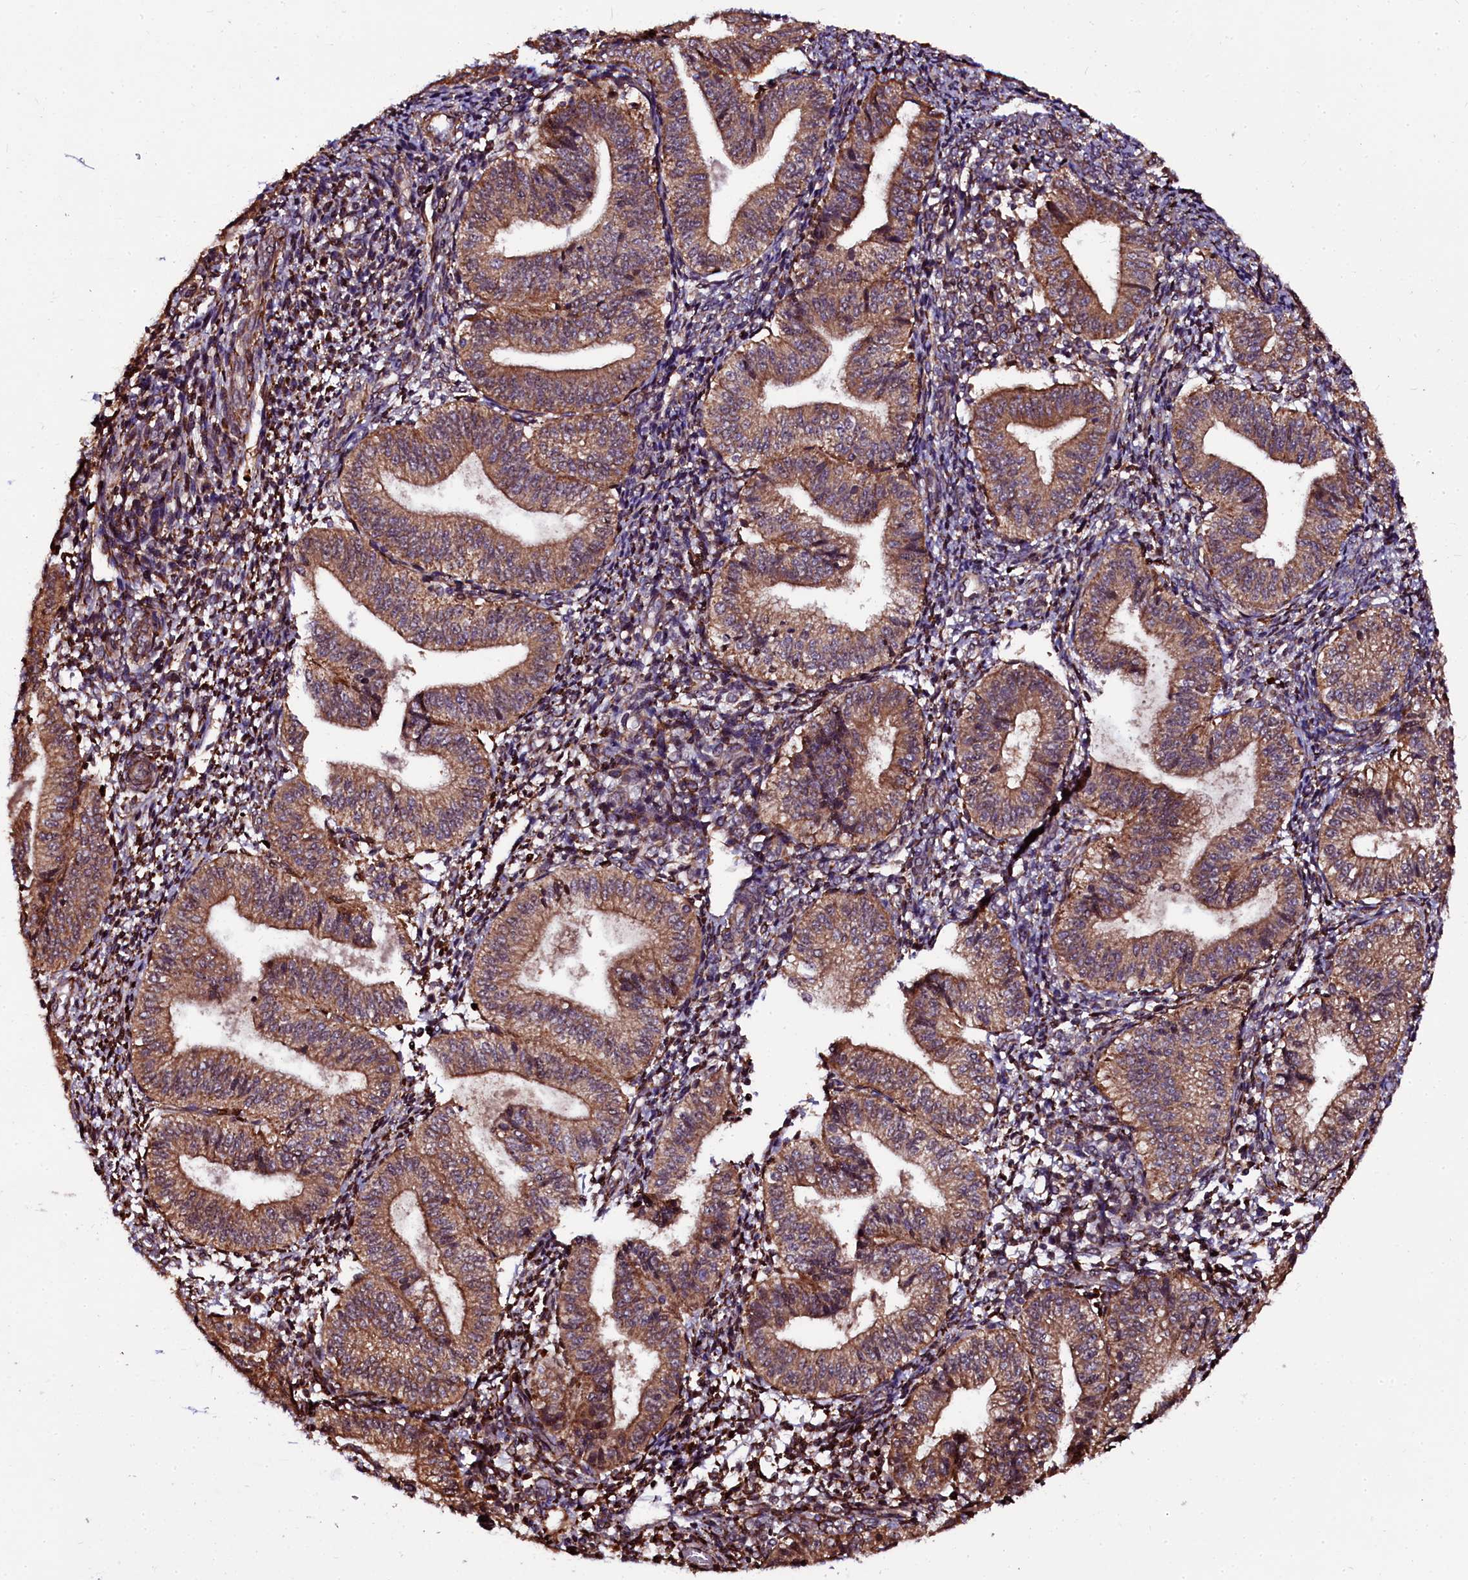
{"staining": {"intensity": "moderate", "quantity": ">75%", "location": "cytoplasmic/membranous"}, "tissue": "endometrium", "cell_type": "Cells in endometrial stroma", "image_type": "normal", "snomed": [{"axis": "morphology", "description": "Normal tissue, NOS"}, {"axis": "topography", "description": "Endometrium"}], "caption": "Immunohistochemistry histopathology image of unremarkable endometrium stained for a protein (brown), which exhibits medium levels of moderate cytoplasmic/membranous expression in approximately >75% of cells in endometrial stroma.", "gene": "N4BP1", "patient": {"sex": "female", "age": 34}}